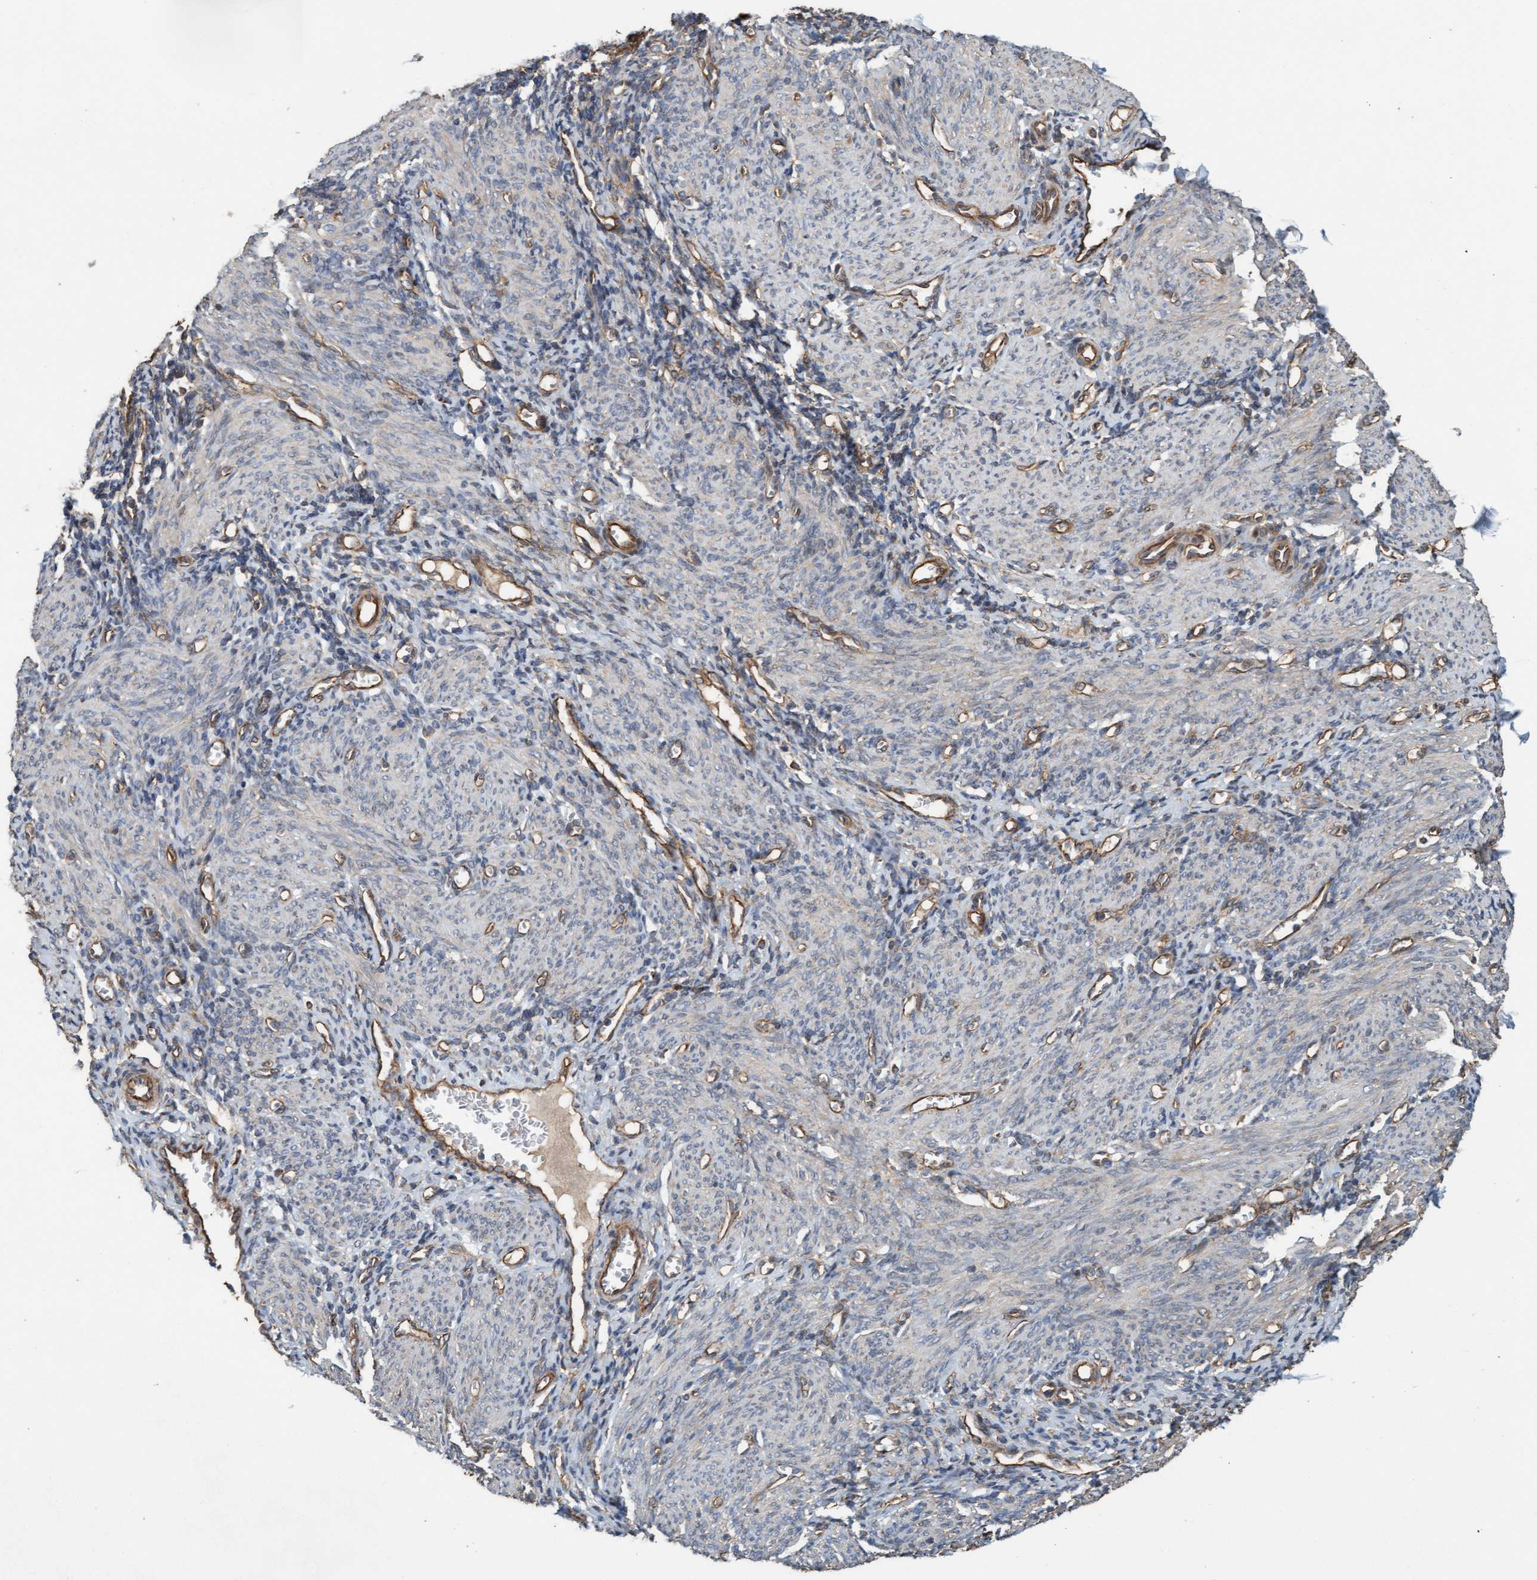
{"staining": {"intensity": "moderate", "quantity": "25%-75%", "location": "cytoplasmic/membranous"}, "tissue": "endometrium", "cell_type": "Cells in endometrial stroma", "image_type": "normal", "snomed": [{"axis": "morphology", "description": "Normal tissue, NOS"}, {"axis": "morphology", "description": "Adenocarcinoma, NOS"}, {"axis": "topography", "description": "Endometrium"}], "caption": "Protein expression analysis of benign human endometrium reveals moderate cytoplasmic/membranous positivity in about 25%-75% of cells in endometrial stroma. The protein is shown in brown color, while the nuclei are stained blue.", "gene": "CDC42EP4", "patient": {"sex": "female", "age": 57}}